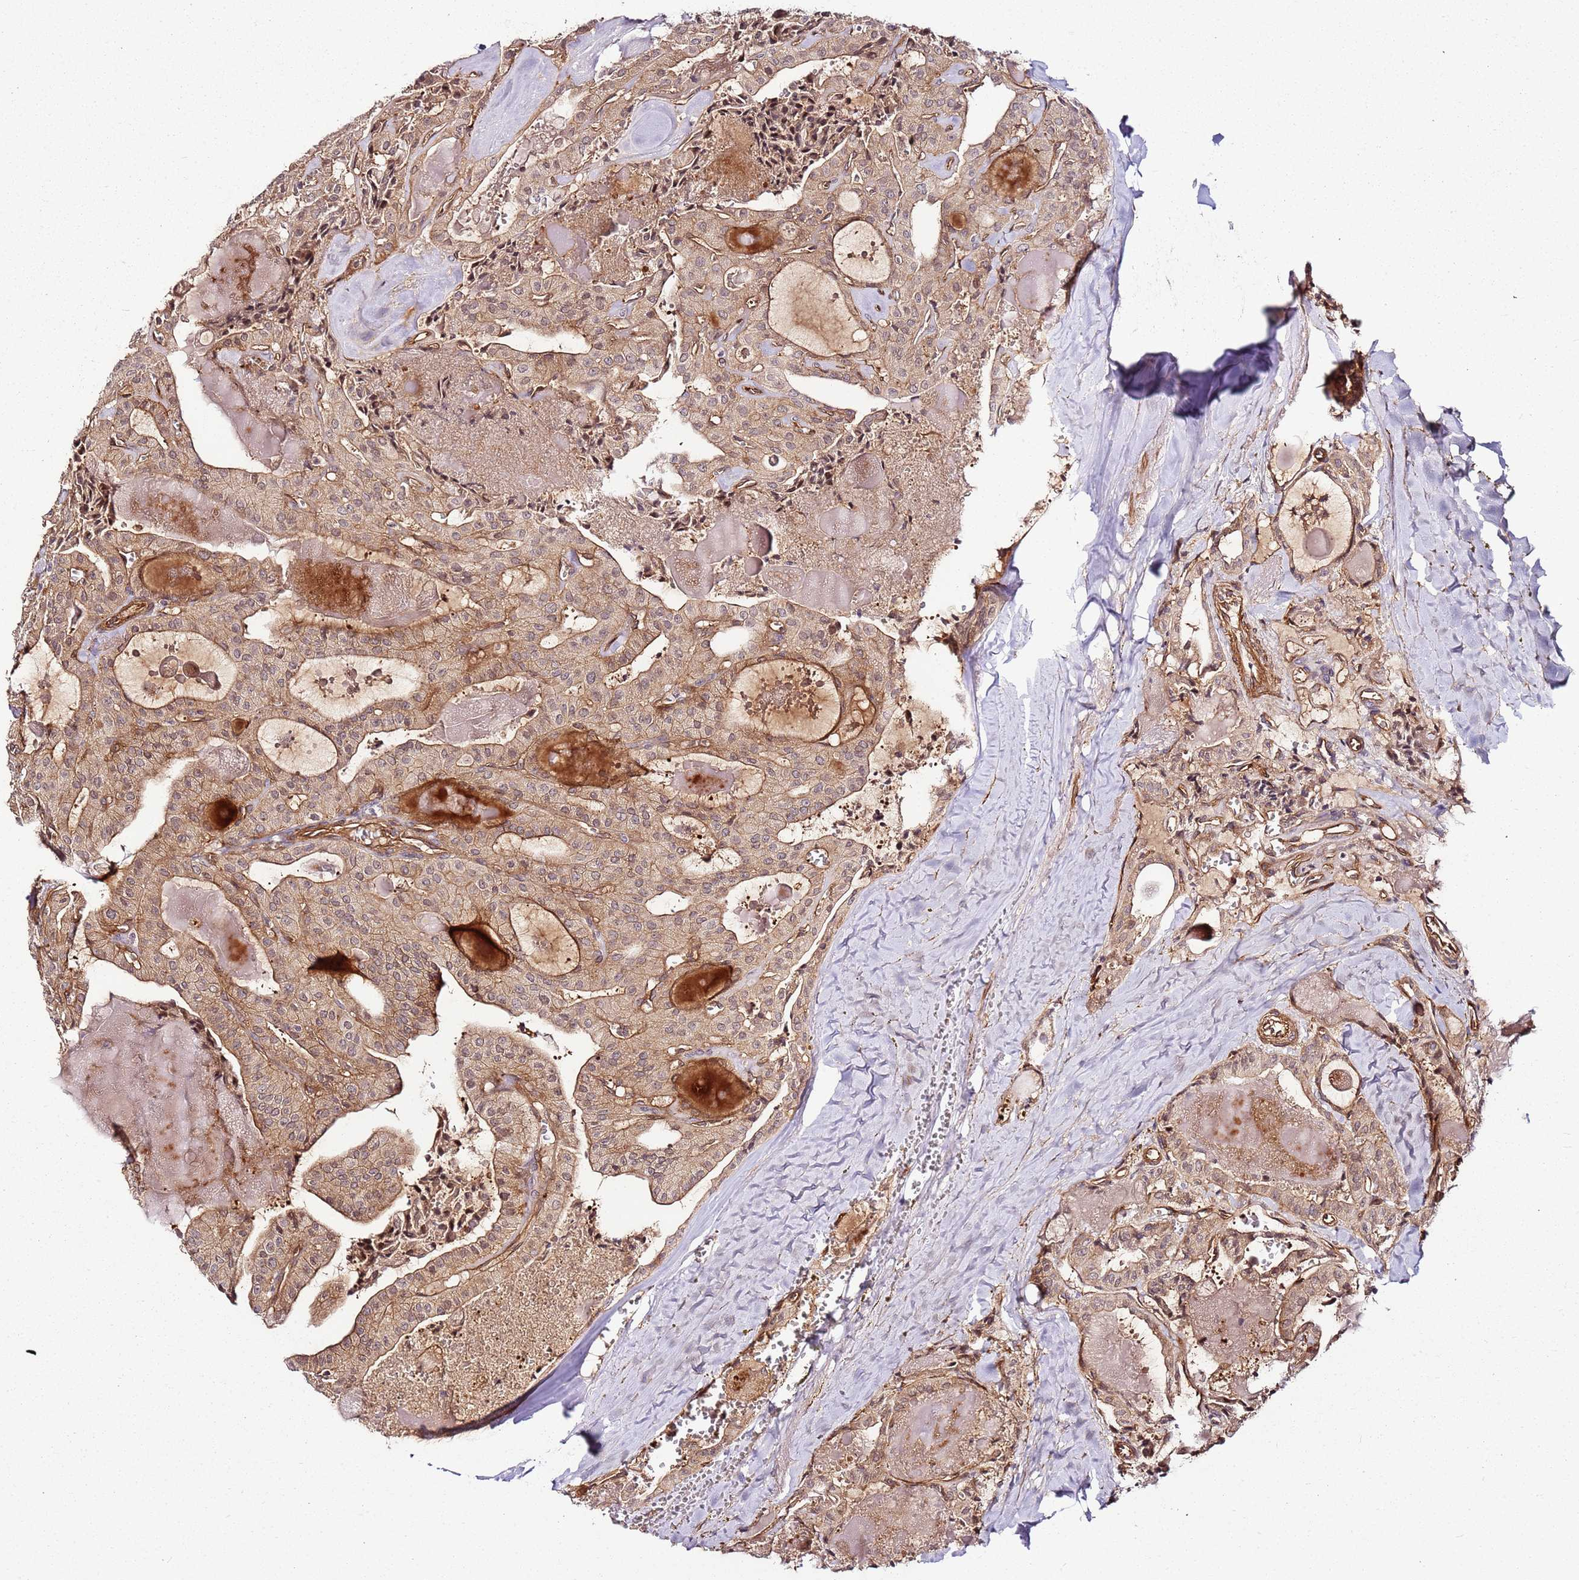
{"staining": {"intensity": "moderate", "quantity": ">75%", "location": "cytoplasmic/membranous"}, "tissue": "thyroid cancer", "cell_type": "Tumor cells", "image_type": "cancer", "snomed": [{"axis": "morphology", "description": "Papillary adenocarcinoma, NOS"}, {"axis": "topography", "description": "Thyroid gland"}], "caption": "Brown immunohistochemical staining in thyroid cancer (papillary adenocarcinoma) shows moderate cytoplasmic/membranous staining in about >75% of tumor cells.", "gene": "CCNYL1", "patient": {"sex": "male", "age": 52}}